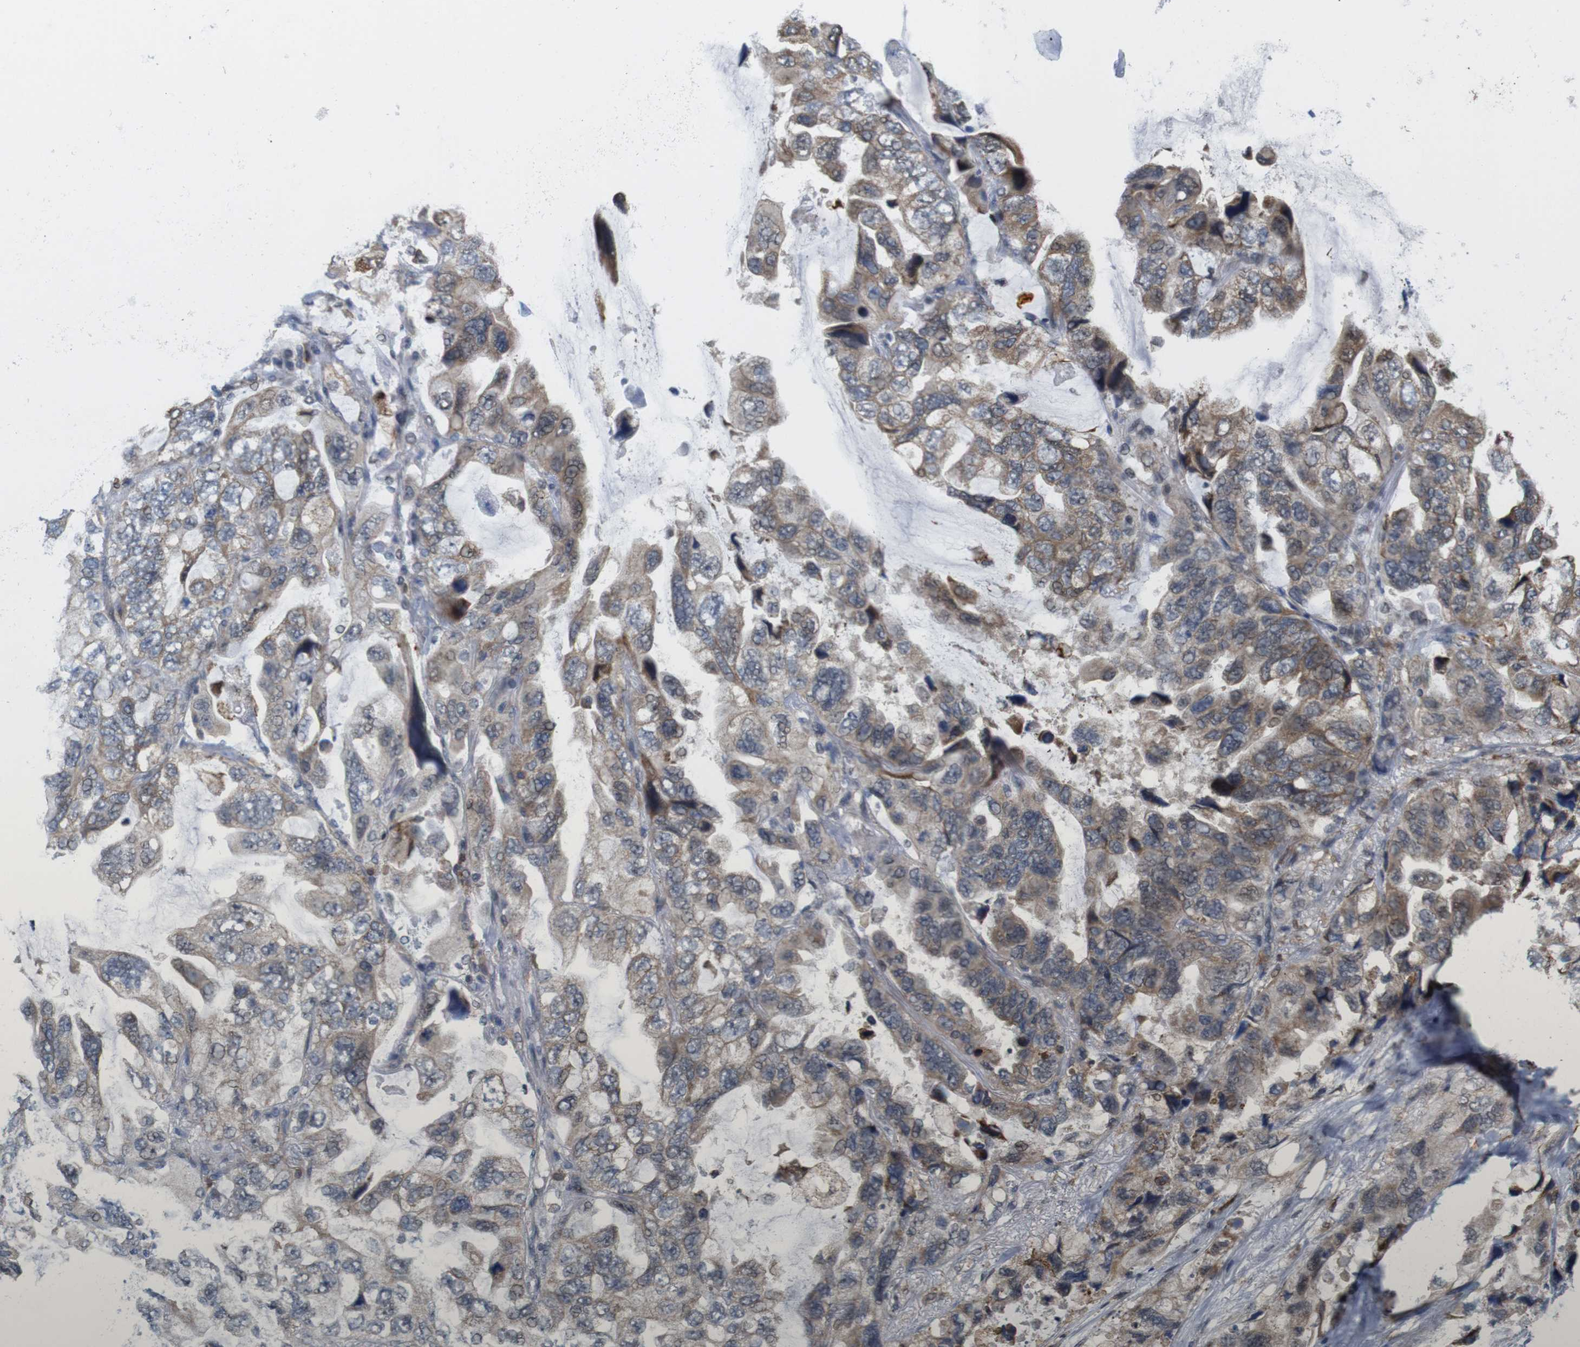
{"staining": {"intensity": "moderate", "quantity": ">75%", "location": "cytoplasmic/membranous,nuclear"}, "tissue": "lung cancer", "cell_type": "Tumor cells", "image_type": "cancer", "snomed": [{"axis": "morphology", "description": "Squamous cell carcinoma, NOS"}, {"axis": "topography", "description": "Lung"}], "caption": "This image exhibits lung cancer (squamous cell carcinoma) stained with immunohistochemistry (IHC) to label a protein in brown. The cytoplasmic/membranous and nuclear of tumor cells show moderate positivity for the protein. Nuclei are counter-stained blue.", "gene": "PNMA8A", "patient": {"sex": "female", "age": 73}}